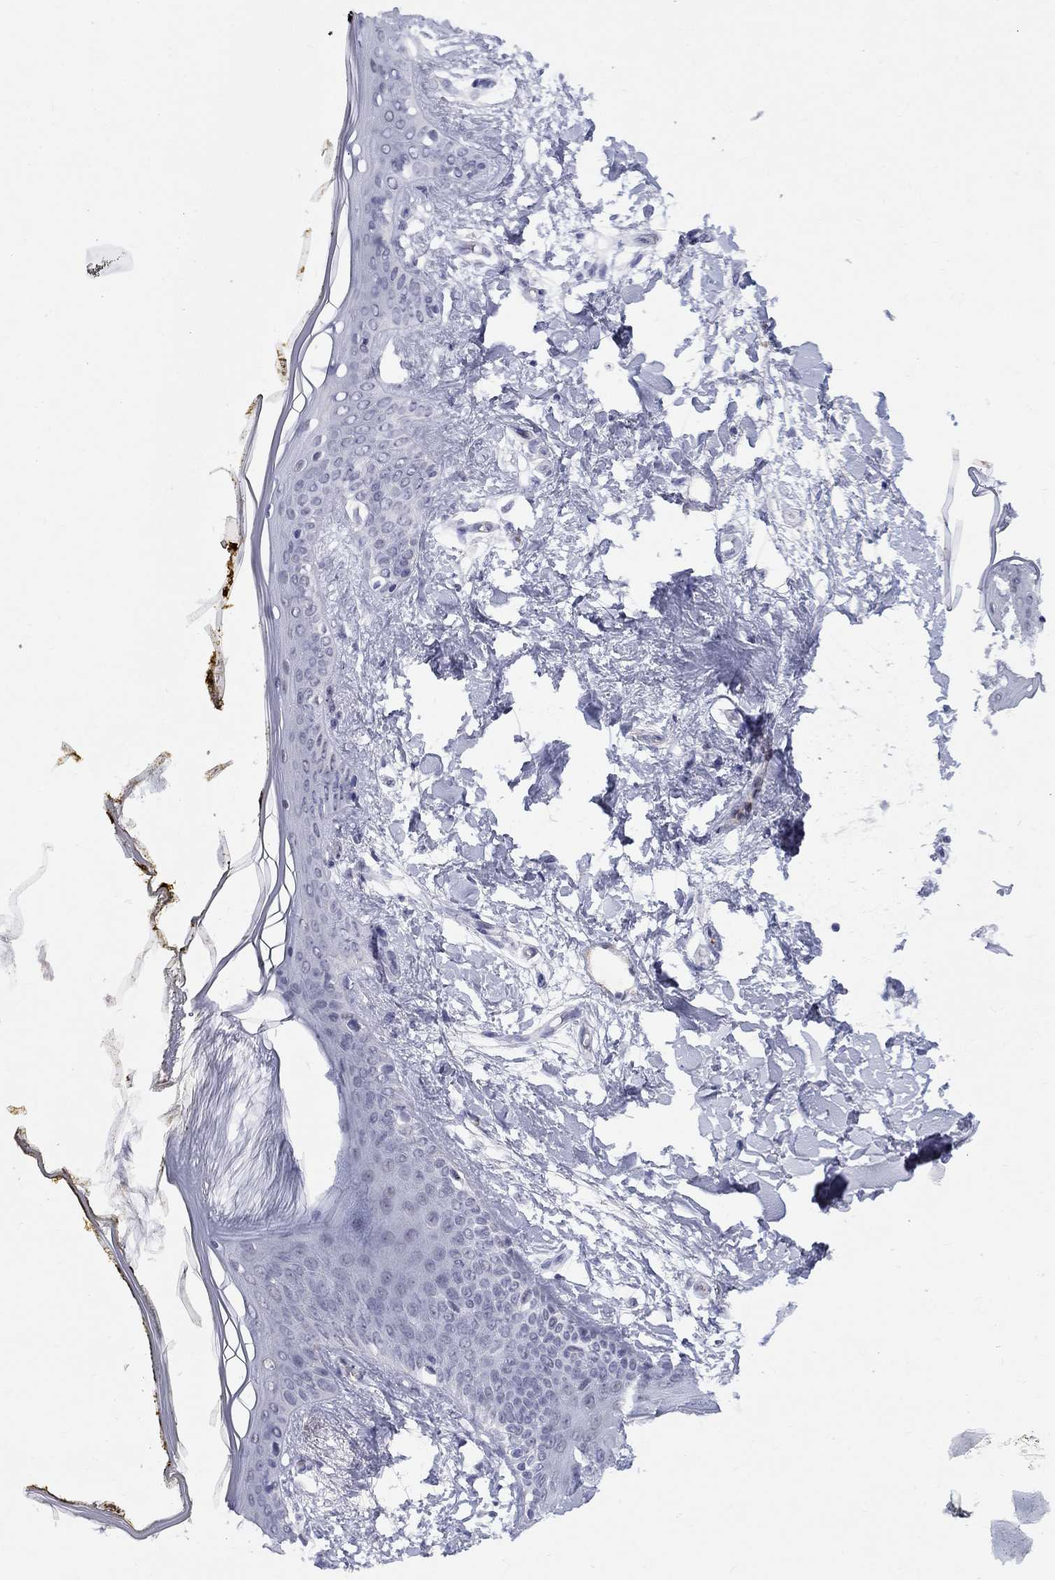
{"staining": {"intensity": "negative", "quantity": "none", "location": "none"}, "tissue": "skin", "cell_type": "Fibroblasts", "image_type": "normal", "snomed": [{"axis": "morphology", "description": "Normal tissue, NOS"}, {"axis": "topography", "description": "Skin"}], "caption": "This is an immunohistochemistry image of normal human skin. There is no positivity in fibroblasts.", "gene": "DMTN", "patient": {"sex": "female", "age": 34}}